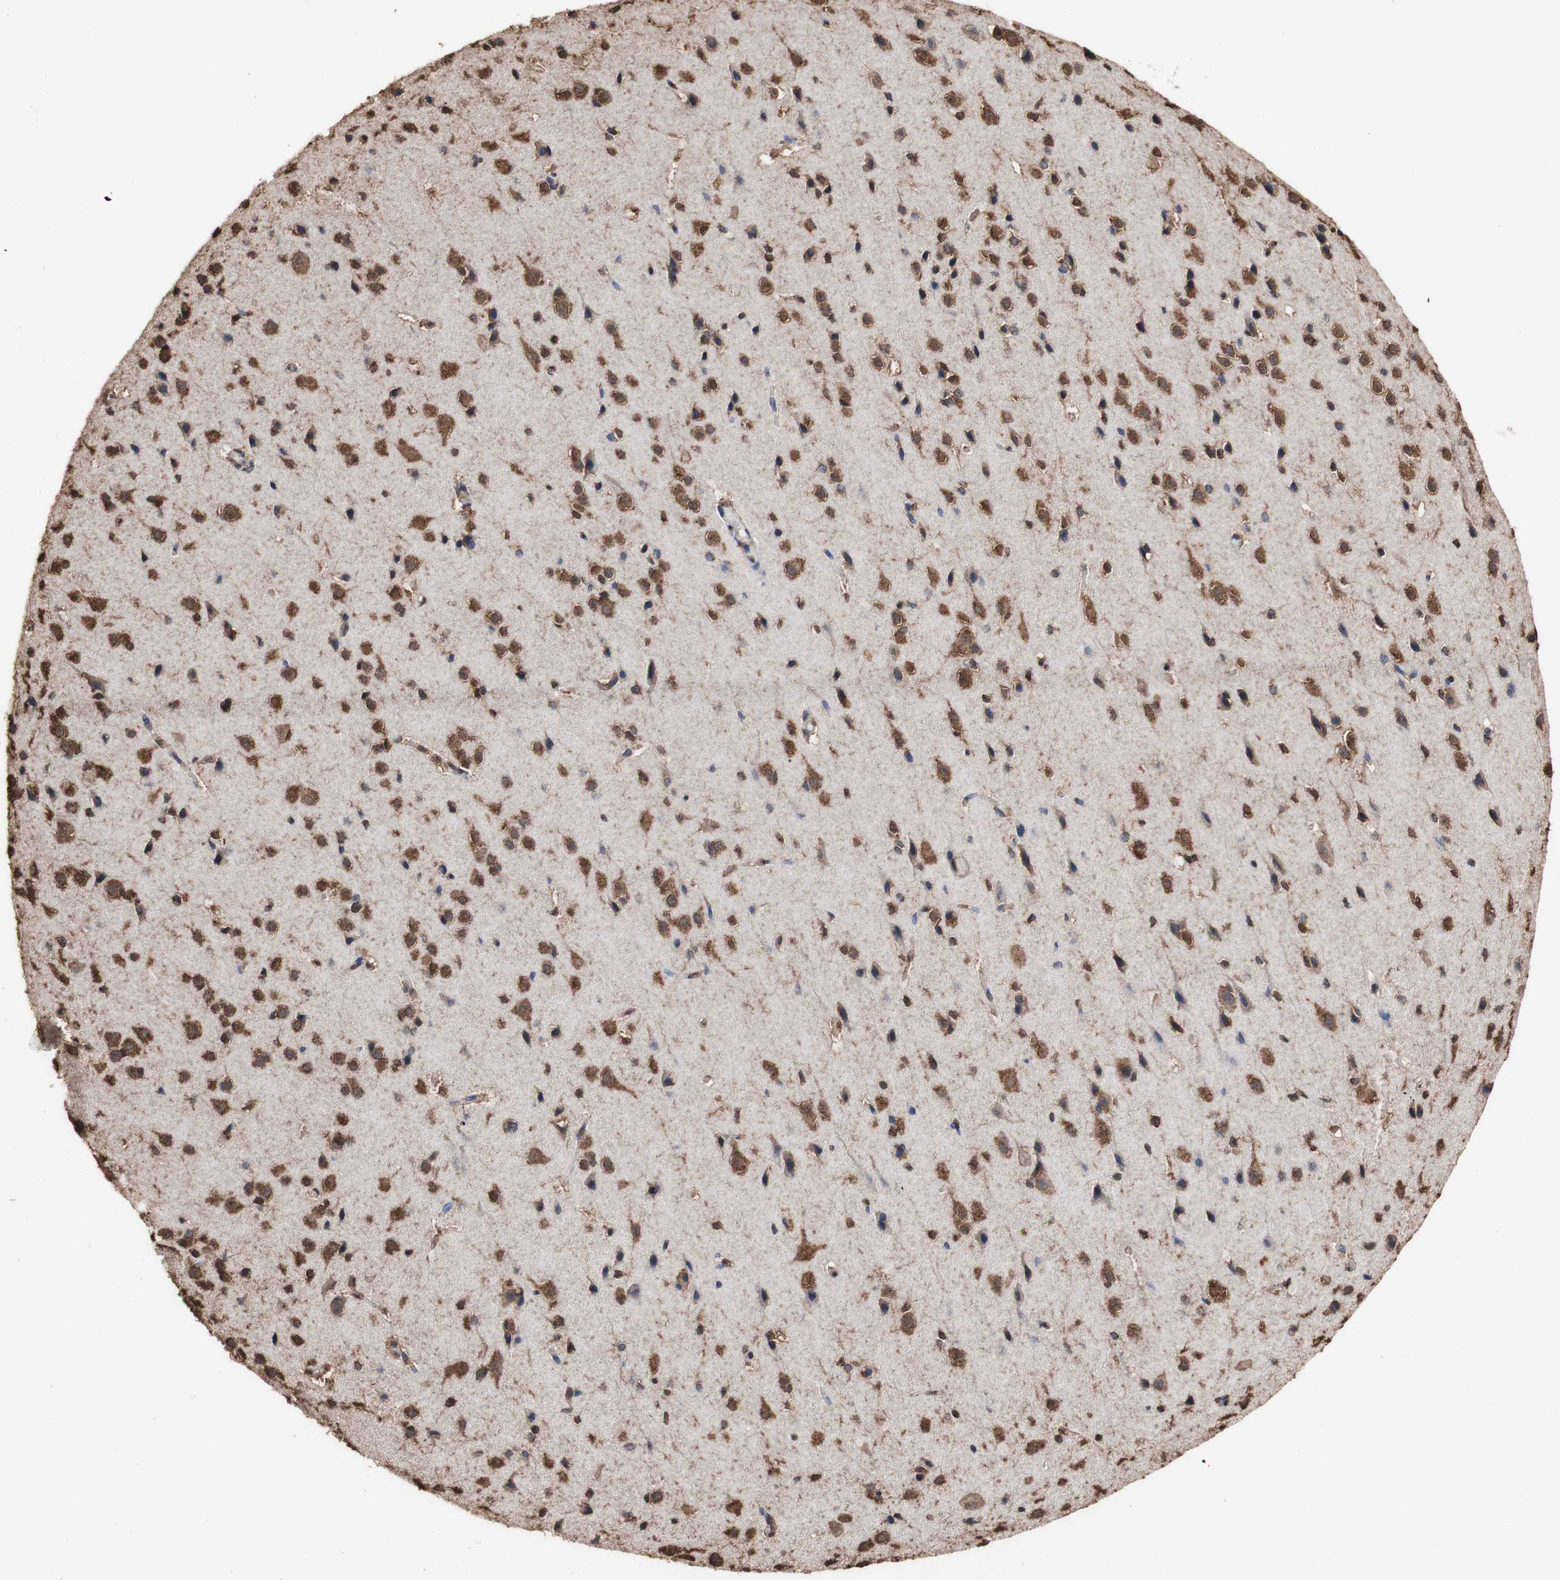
{"staining": {"intensity": "weak", "quantity": "25%-75%", "location": "cytoplasmic/membranous"}, "tissue": "cerebral cortex", "cell_type": "Endothelial cells", "image_type": "normal", "snomed": [{"axis": "morphology", "description": "Normal tissue, NOS"}, {"axis": "morphology", "description": "Developmental malformation"}, {"axis": "topography", "description": "Cerebral cortex"}], "caption": "IHC (DAB (3,3'-diaminobenzidine)) staining of unremarkable cerebral cortex displays weak cytoplasmic/membranous protein staining in approximately 25%-75% of endothelial cells.", "gene": "PIDD1", "patient": {"sex": "female", "age": 30}}